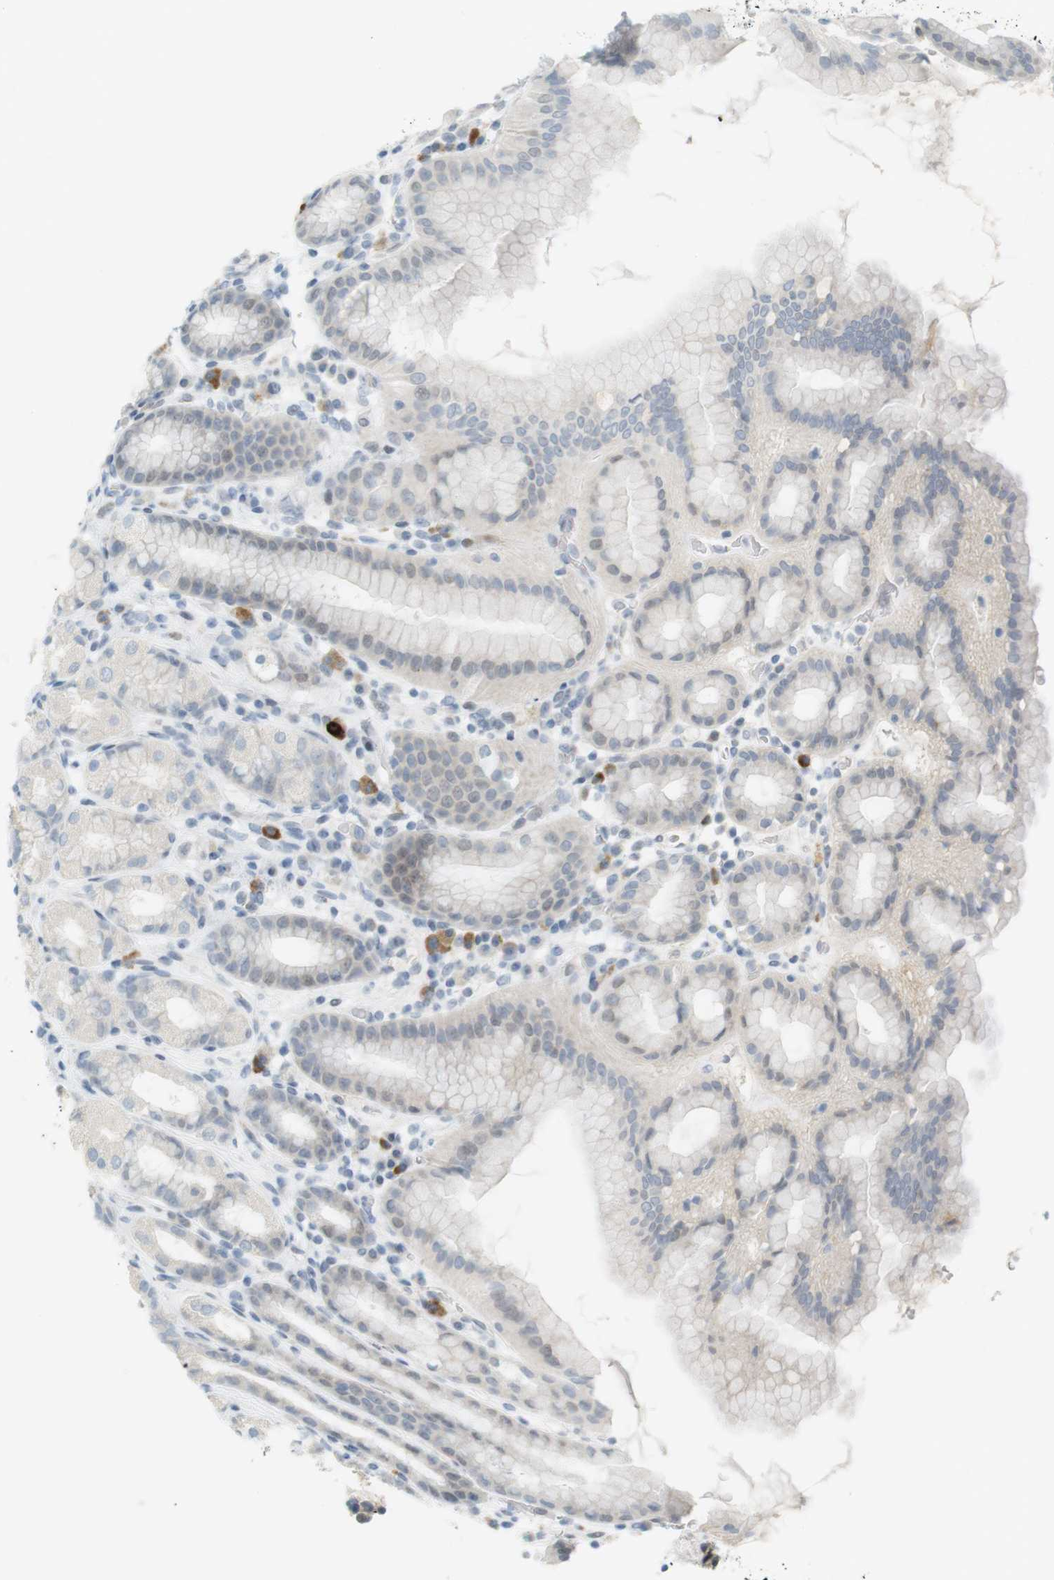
{"staining": {"intensity": "negative", "quantity": "none", "location": "none"}, "tissue": "stomach", "cell_type": "Glandular cells", "image_type": "normal", "snomed": [{"axis": "morphology", "description": "Normal tissue, NOS"}, {"axis": "topography", "description": "Stomach, upper"}], "caption": "The immunohistochemistry (IHC) histopathology image has no significant staining in glandular cells of stomach. (IHC, brightfield microscopy, high magnification).", "gene": "DMC1", "patient": {"sex": "male", "age": 68}}